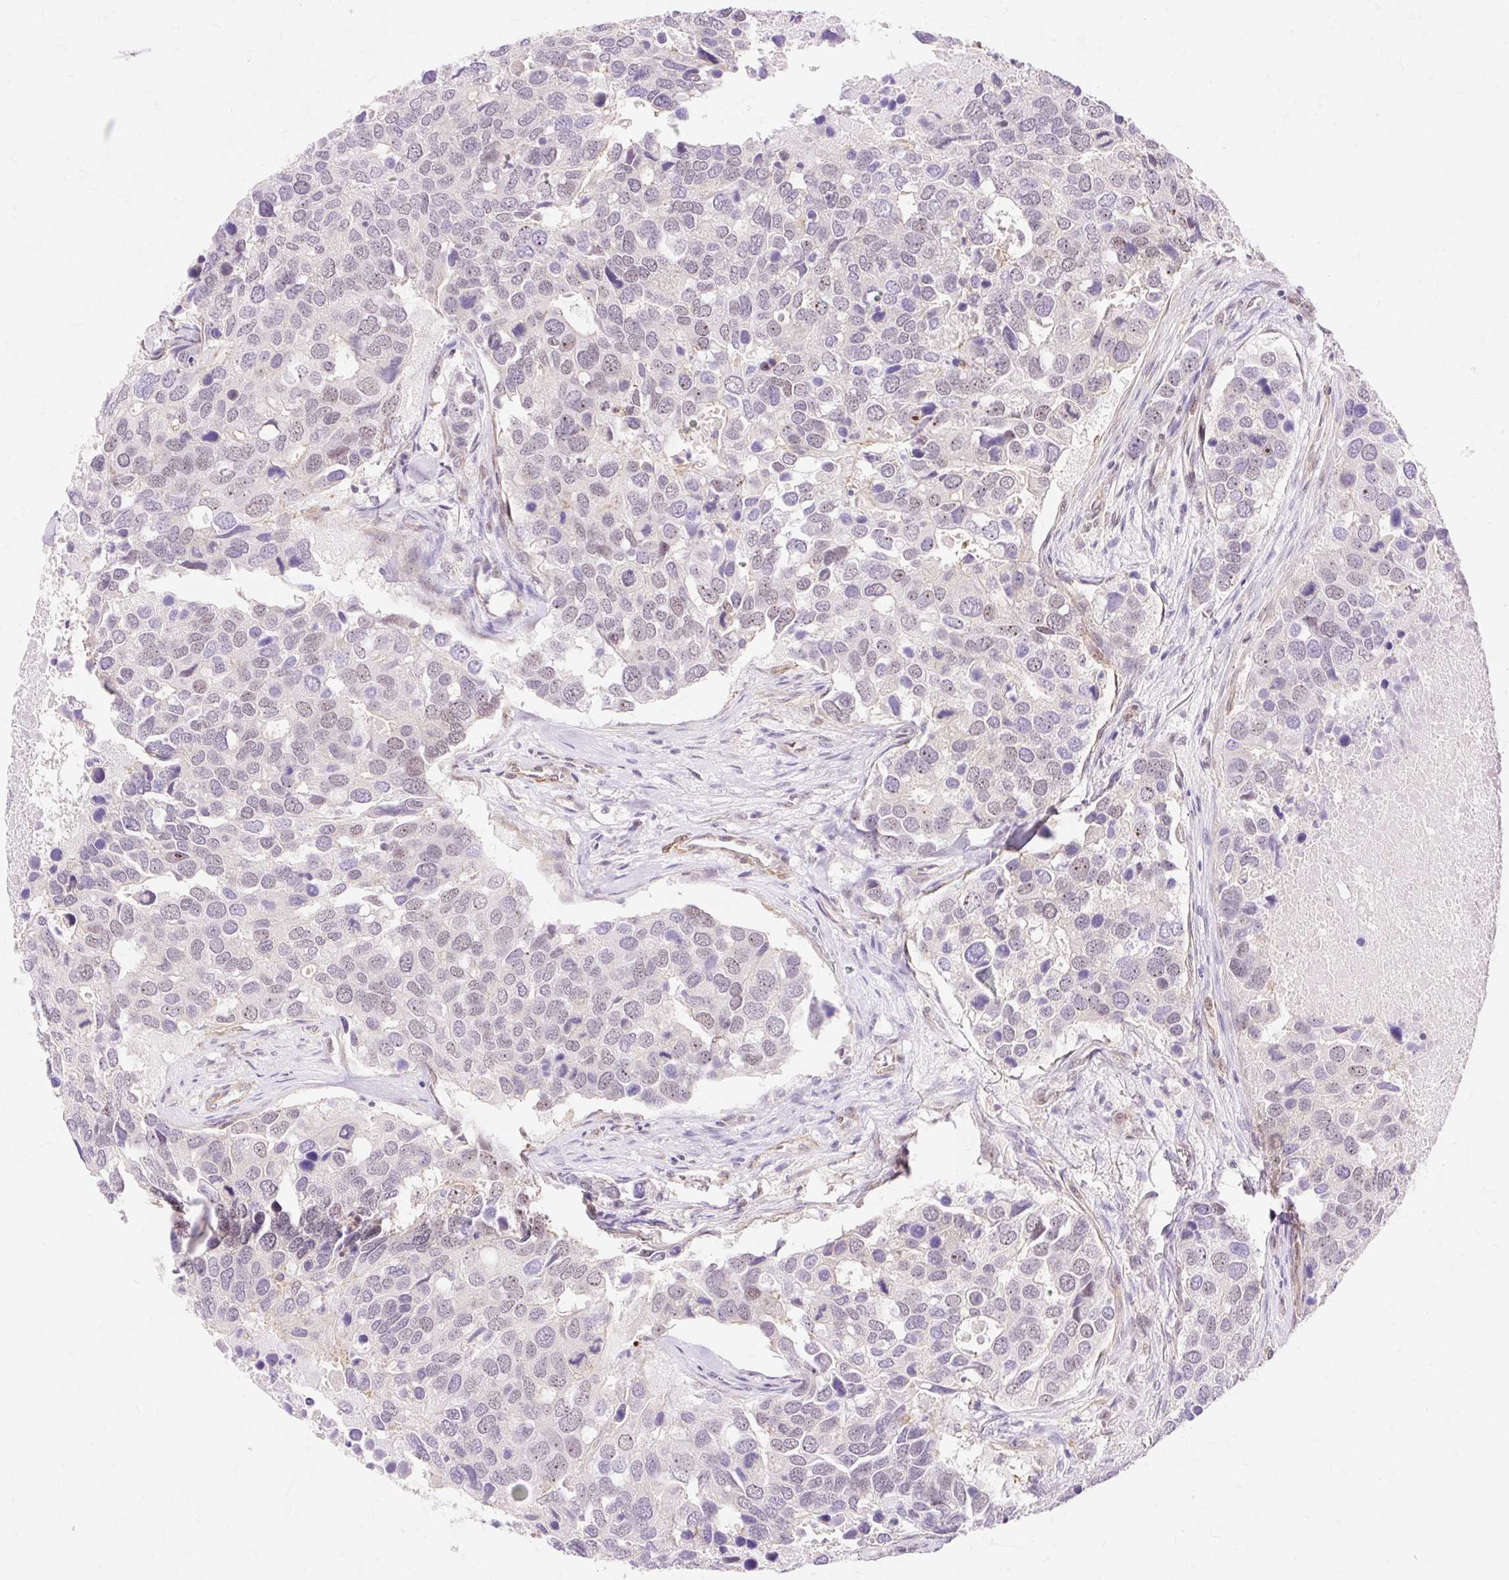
{"staining": {"intensity": "negative", "quantity": "none", "location": "none"}, "tissue": "breast cancer", "cell_type": "Tumor cells", "image_type": "cancer", "snomed": [{"axis": "morphology", "description": "Duct carcinoma"}, {"axis": "topography", "description": "Breast"}], "caption": "This histopathology image is of intraductal carcinoma (breast) stained with IHC to label a protein in brown with the nuclei are counter-stained blue. There is no staining in tumor cells. (Stains: DAB immunohistochemistry with hematoxylin counter stain, Microscopy: brightfield microscopy at high magnification).", "gene": "OBP2A", "patient": {"sex": "female", "age": 83}}